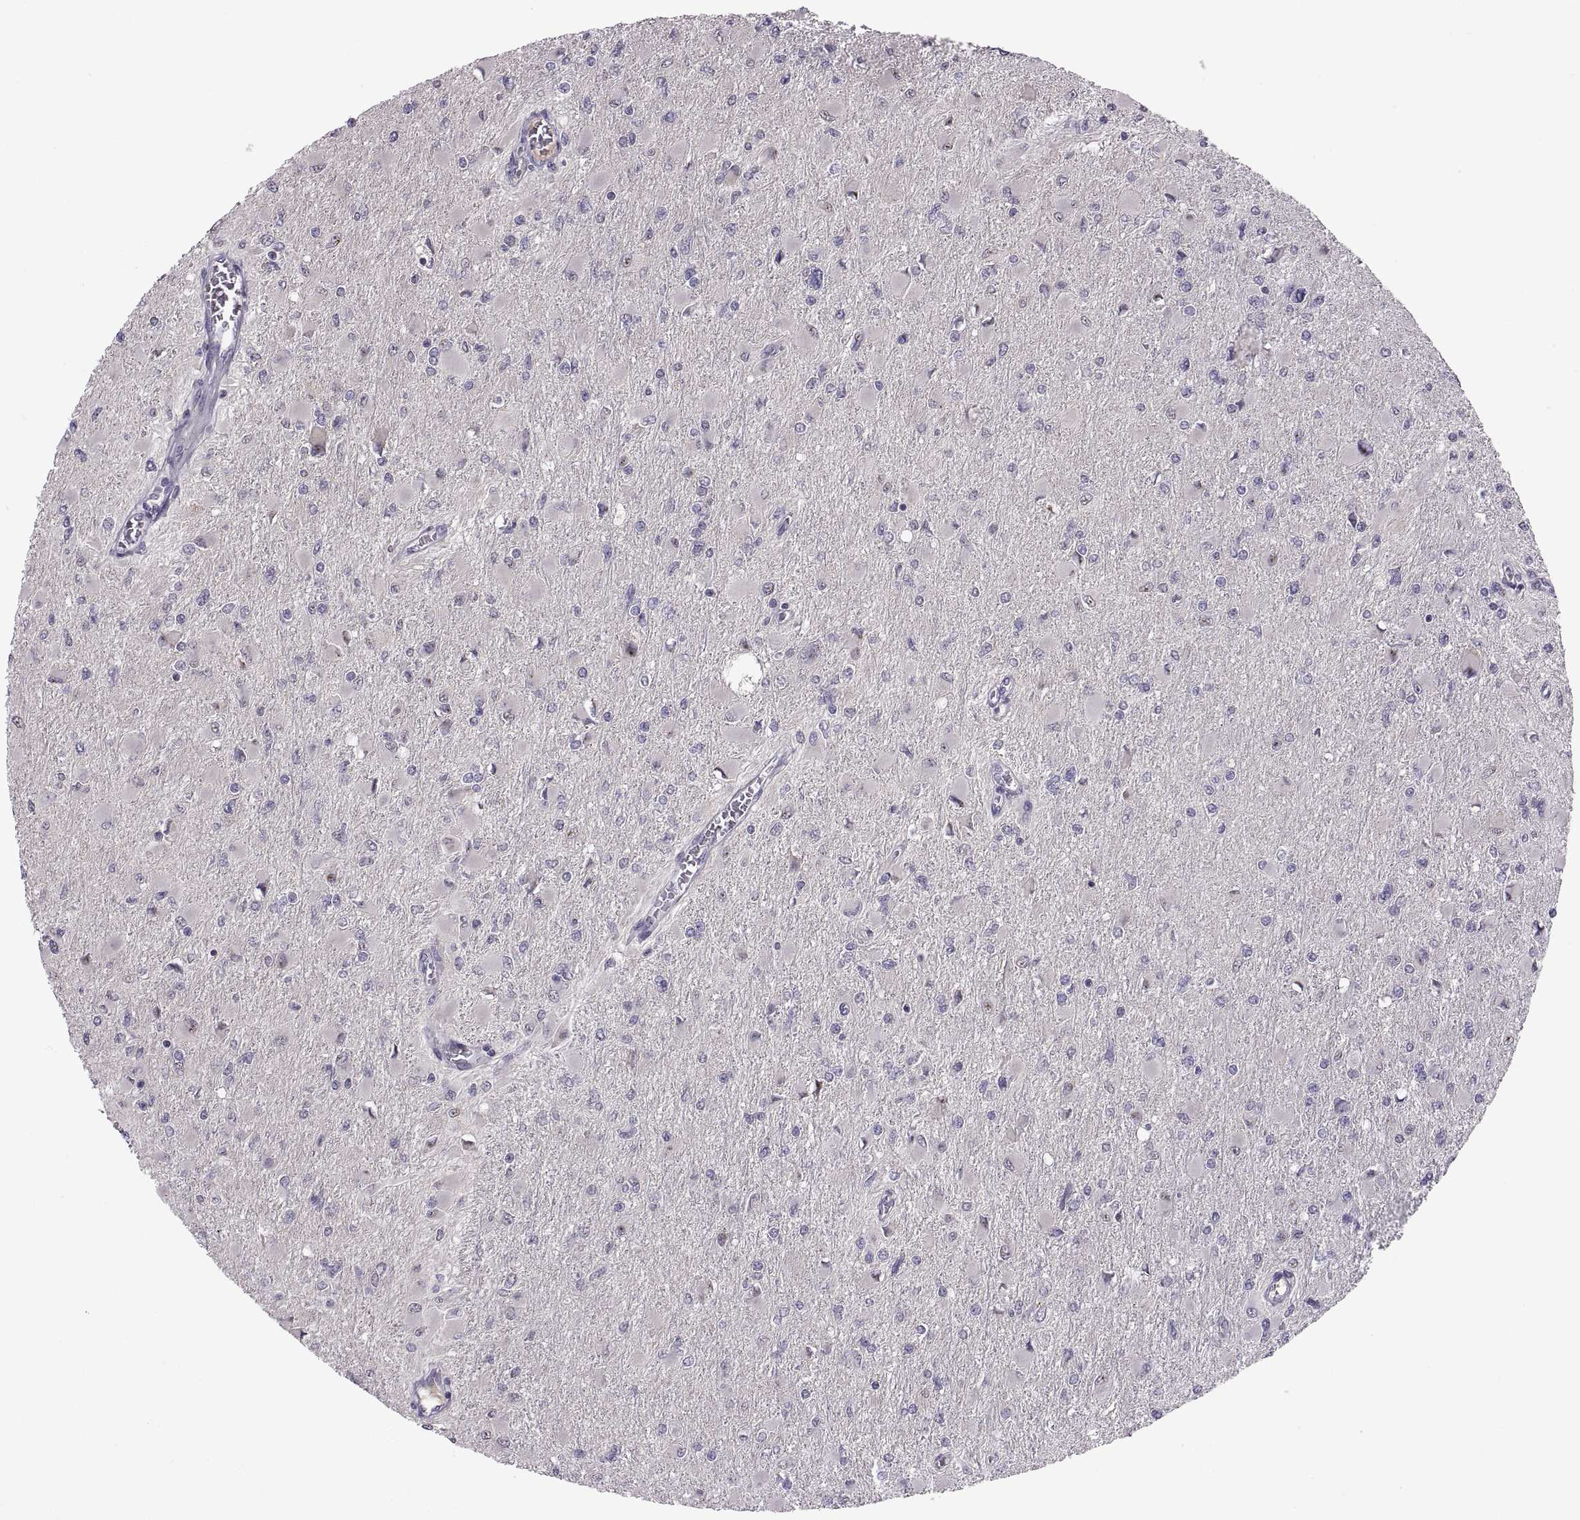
{"staining": {"intensity": "negative", "quantity": "none", "location": "none"}, "tissue": "glioma", "cell_type": "Tumor cells", "image_type": "cancer", "snomed": [{"axis": "morphology", "description": "Glioma, malignant, High grade"}, {"axis": "topography", "description": "Cerebral cortex"}], "caption": "Immunohistochemistry photomicrograph of neoplastic tissue: human high-grade glioma (malignant) stained with DAB exhibits no significant protein staining in tumor cells. The staining was performed using DAB to visualize the protein expression in brown, while the nuclei were stained in blue with hematoxylin (Magnification: 20x).", "gene": "ACSBG2", "patient": {"sex": "female", "age": 36}}